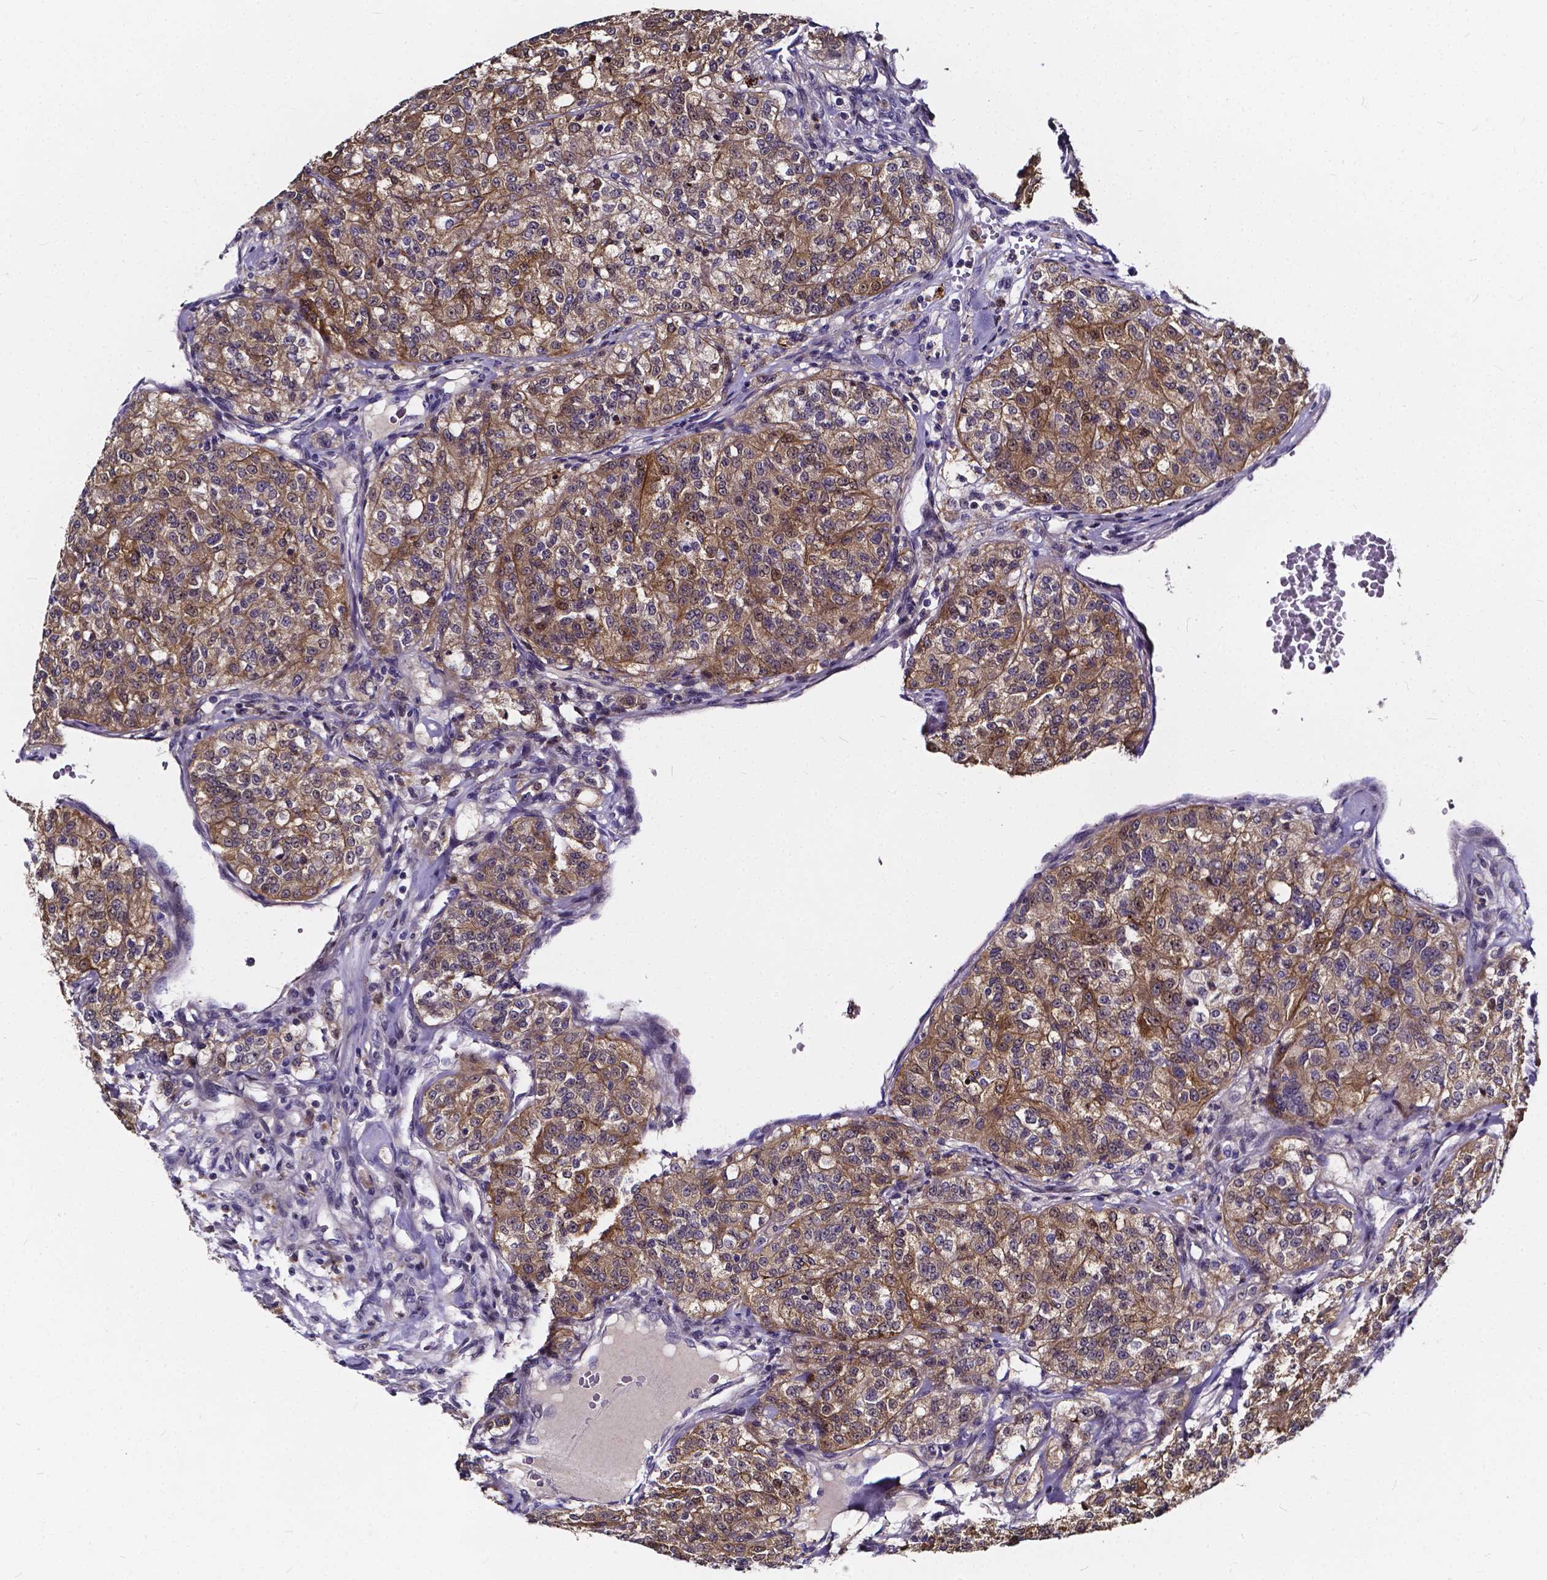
{"staining": {"intensity": "moderate", "quantity": ">75%", "location": "cytoplasmic/membranous"}, "tissue": "renal cancer", "cell_type": "Tumor cells", "image_type": "cancer", "snomed": [{"axis": "morphology", "description": "Adenocarcinoma, NOS"}, {"axis": "topography", "description": "Kidney"}], "caption": "Renal cancer stained with immunohistochemistry (IHC) reveals moderate cytoplasmic/membranous expression in about >75% of tumor cells.", "gene": "SOWAHA", "patient": {"sex": "female", "age": 63}}